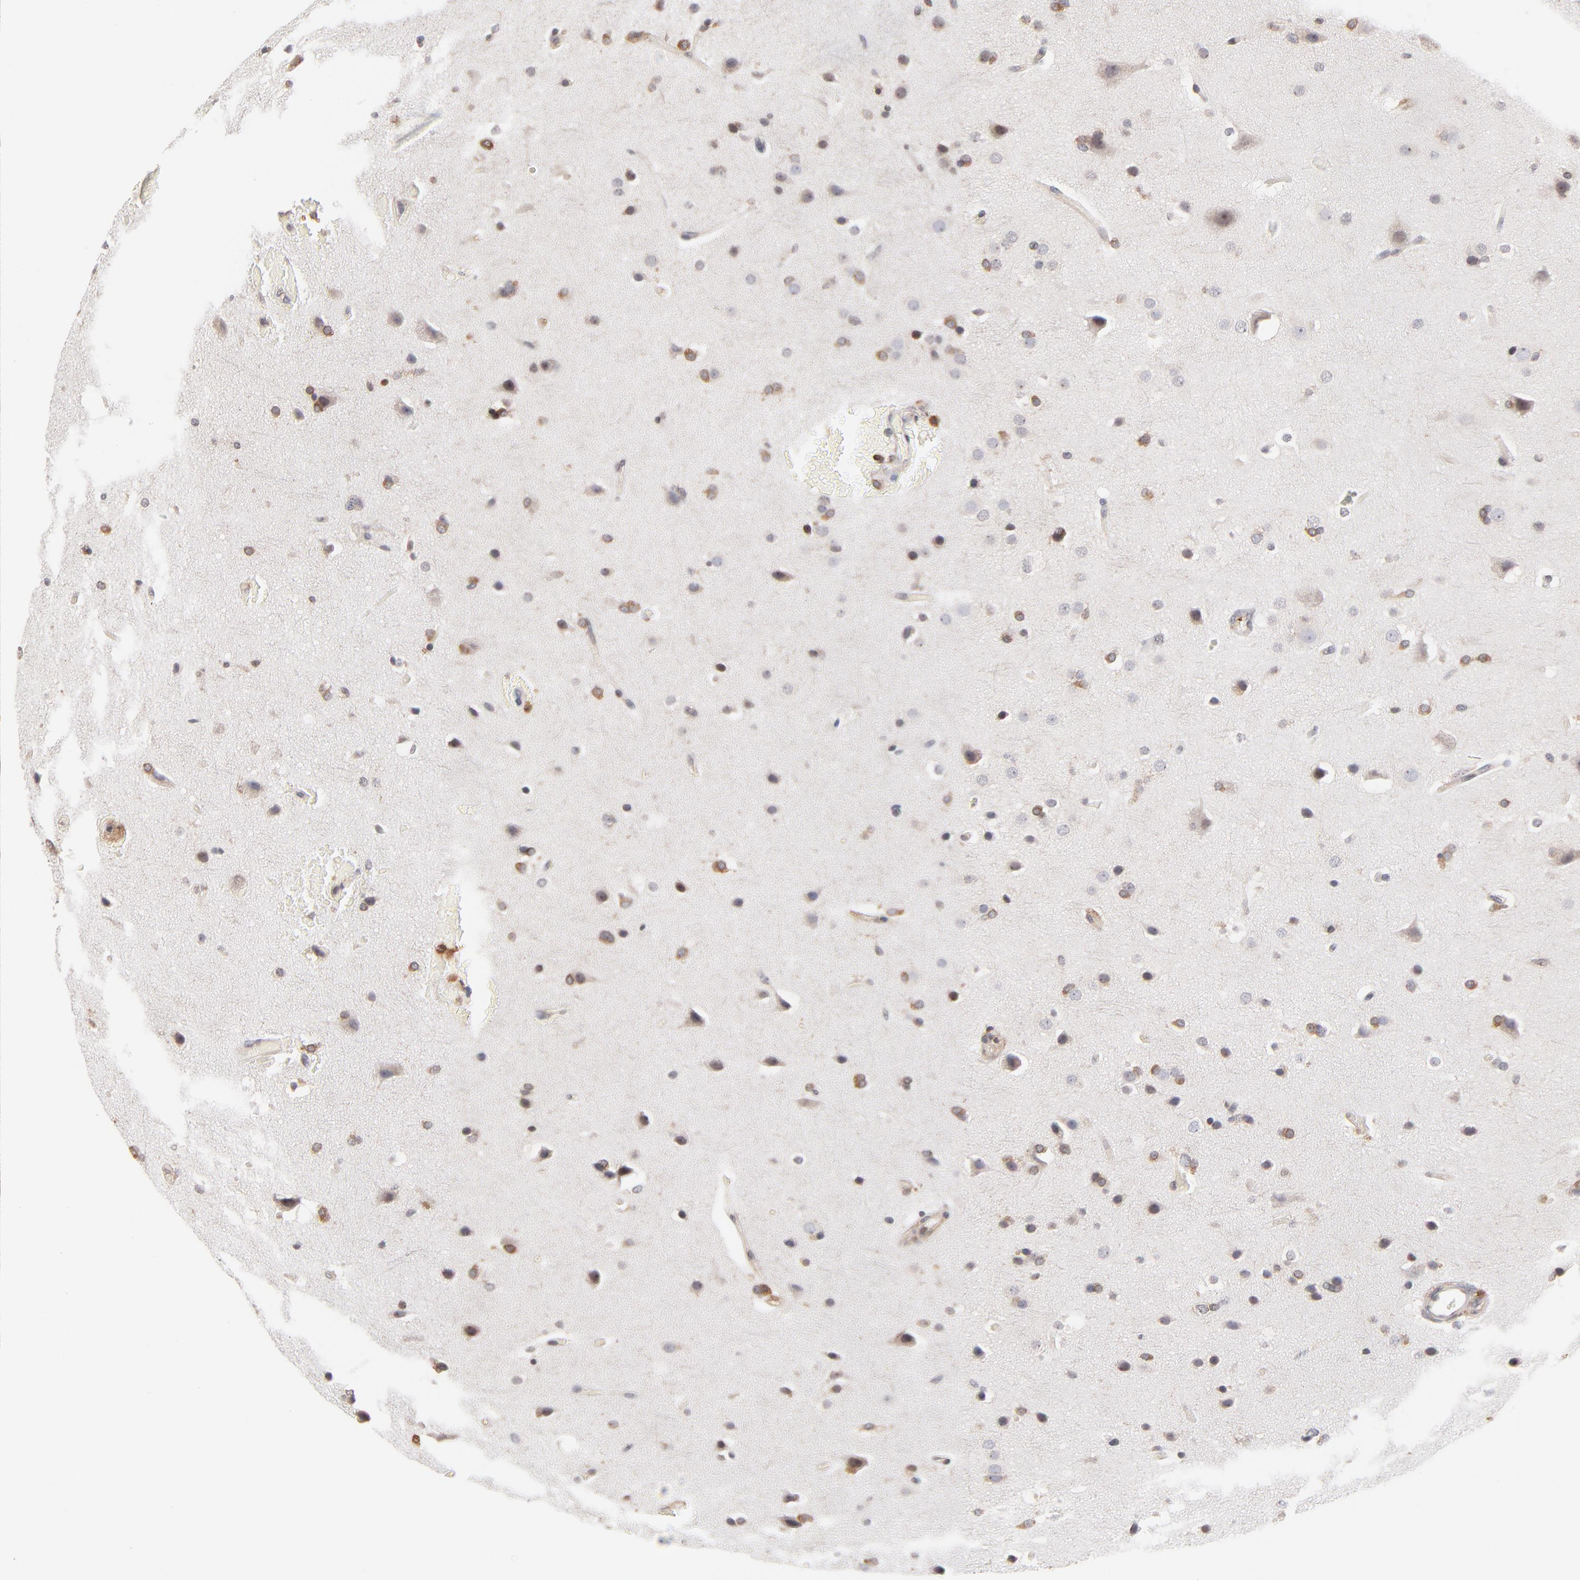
{"staining": {"intensity": "weak", "quantity": "25%-75%", "location": "cytoplasmic/membranous"}, "tissue": "glioma", "cell_type": "Tumor cells", "image_type": "cancer", "snomed": [{"axis": "morphology", "description": "Glioma, malignant, Low grade"}, {"axis": "topography", "description": "Cerebral cortex"}], "caption": "A brown stain labels weak cytoplasmic/membranous positivity of a protein in human low-grade glioma (malignant) tumor cells. (DAB IHC, brown staining for protein, blue staining for nuclei).", "gene": "WIPF1", "patient": {"sex": "female", "age": 47}}